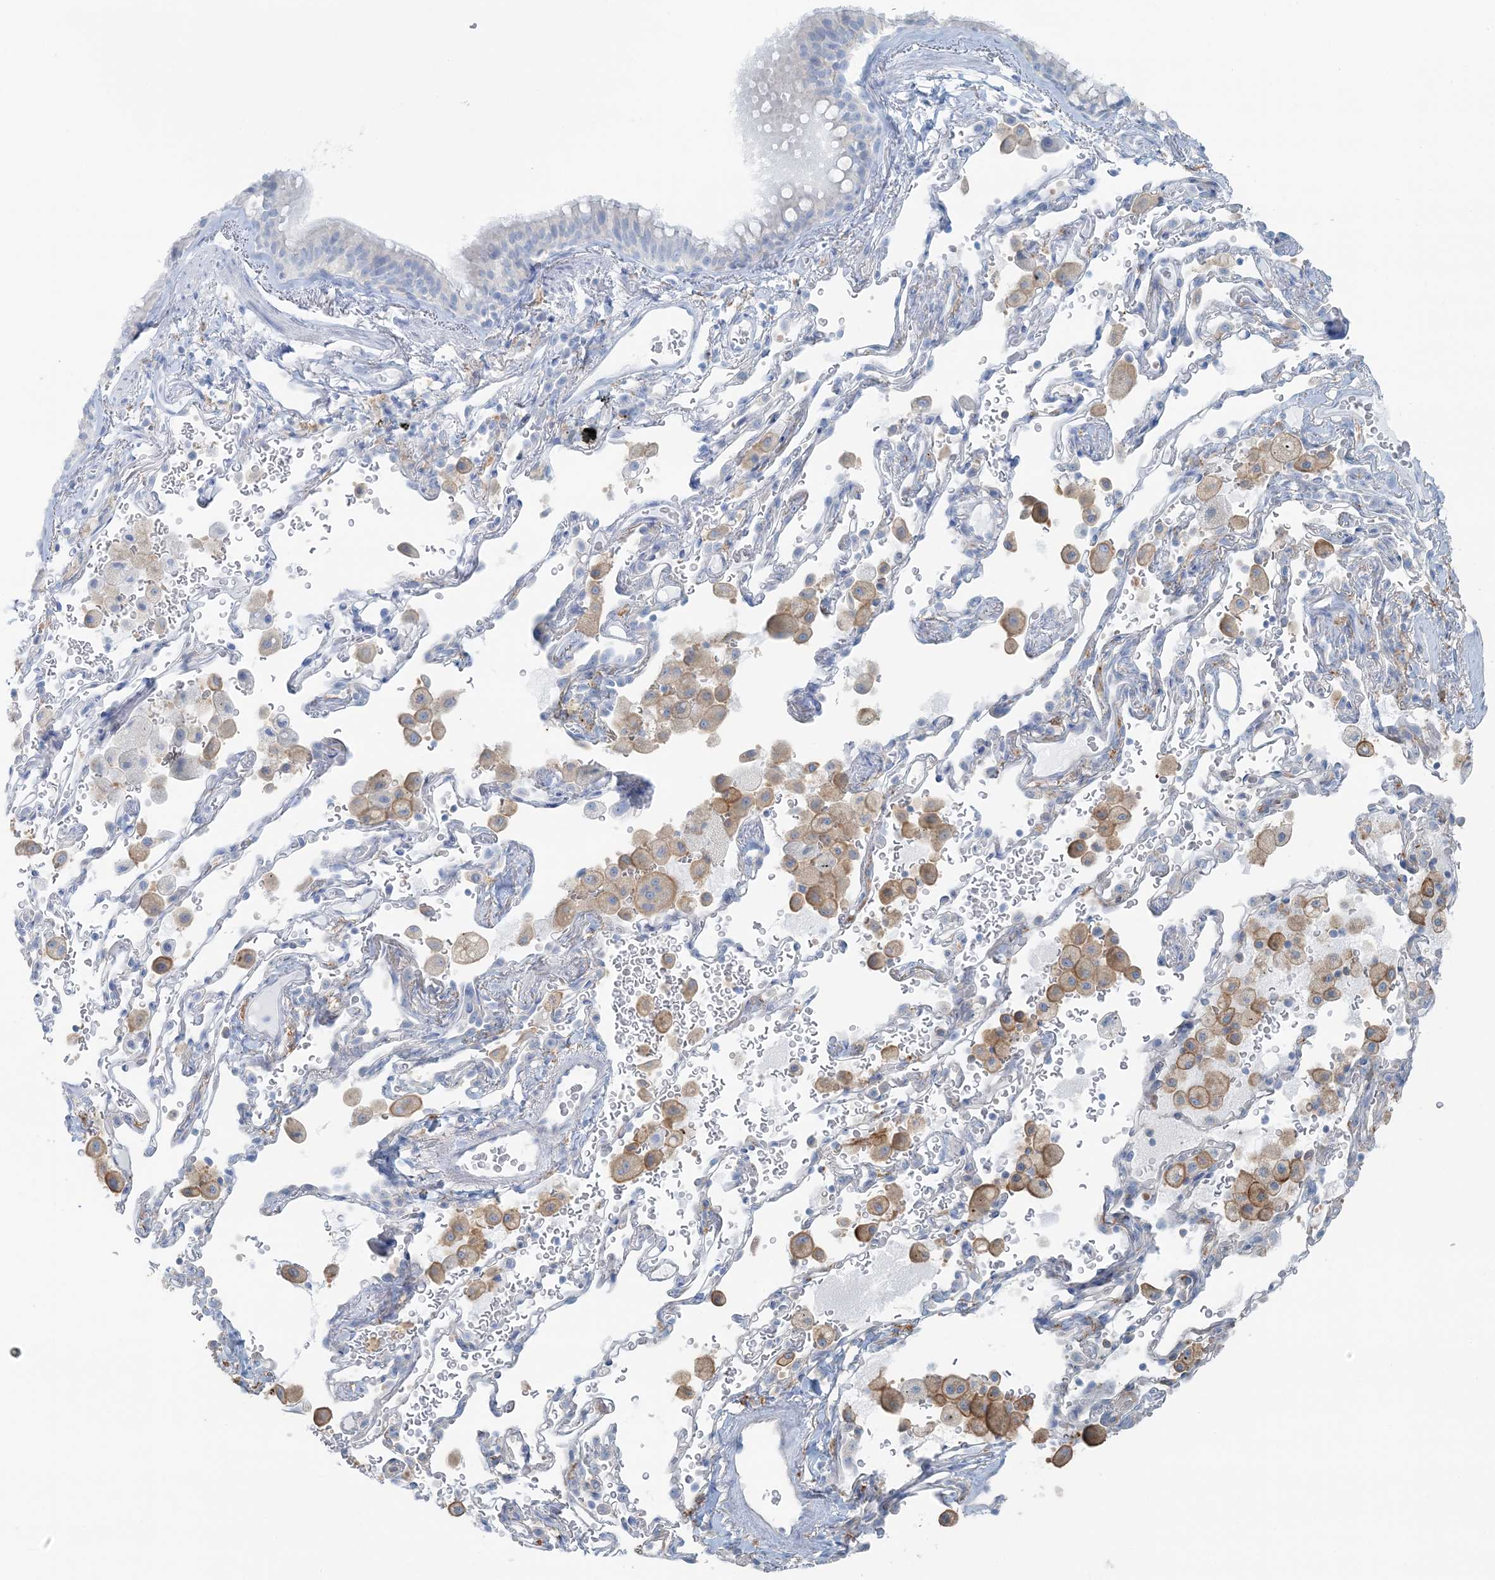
{"staining": {"intensity": "moderate", "quantity": "25%-75%", "location": "cytoplasmic/membranous"}, "tissue": "bronchus", "cell_type": "Respiratory epithelial cells", "image_type": "normal", "snomed": [{"axis": "morphology", "description": "Normal tissue, NOS"}, {"axis": "morphology", "description": "Adenocarcinoma, NOS"}, {"axis": "topography", "description": "Bronchus"}, {"axis": "topography", "description": "Lung"}], "caption": "Respiratory epithelial cells display medium levels of moderate cytoplasmic/membranous staining in about 25%-75% of cells in benign bronchus.", "gene": "SNX2", "patient": {"sex": "male", "age": 54}}